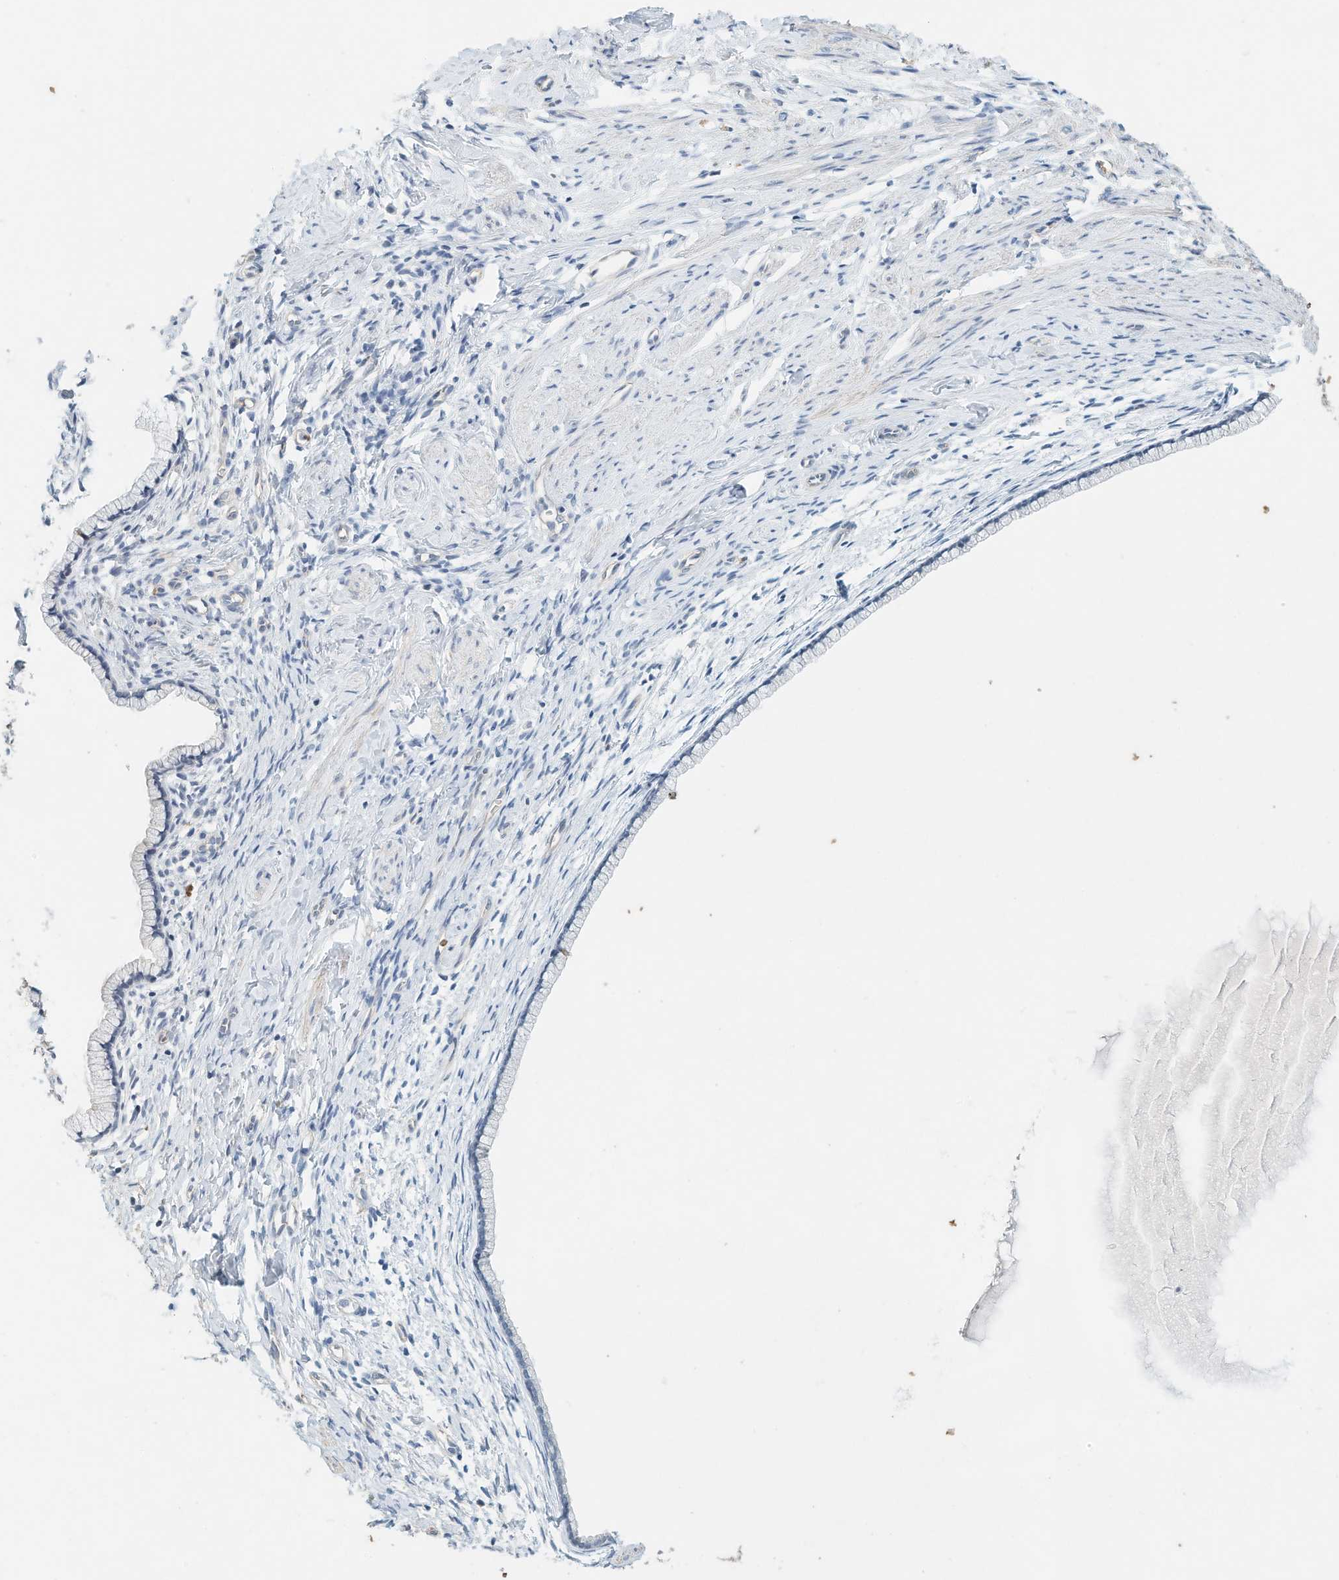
{"staining": {"intensity": "negative", "quantity": "none", "location": "none"}, "tissue": "cervix", "cell_type": "Glandular cells", "image_type": "normal", "snomed": [{"axis": "morphology", "description": "Normal tissue, NOS"}, {"axis": "topography", "description": "Cervix"}], "caption": "There is no significant expression in glandular cells of cervix. (DAB (3,3'-diaminobenzidine) immunohistochemistry with hematoxylin counter stain).", "gene": "RCAN3", "patient": {"sex": "female", "age": 75}}